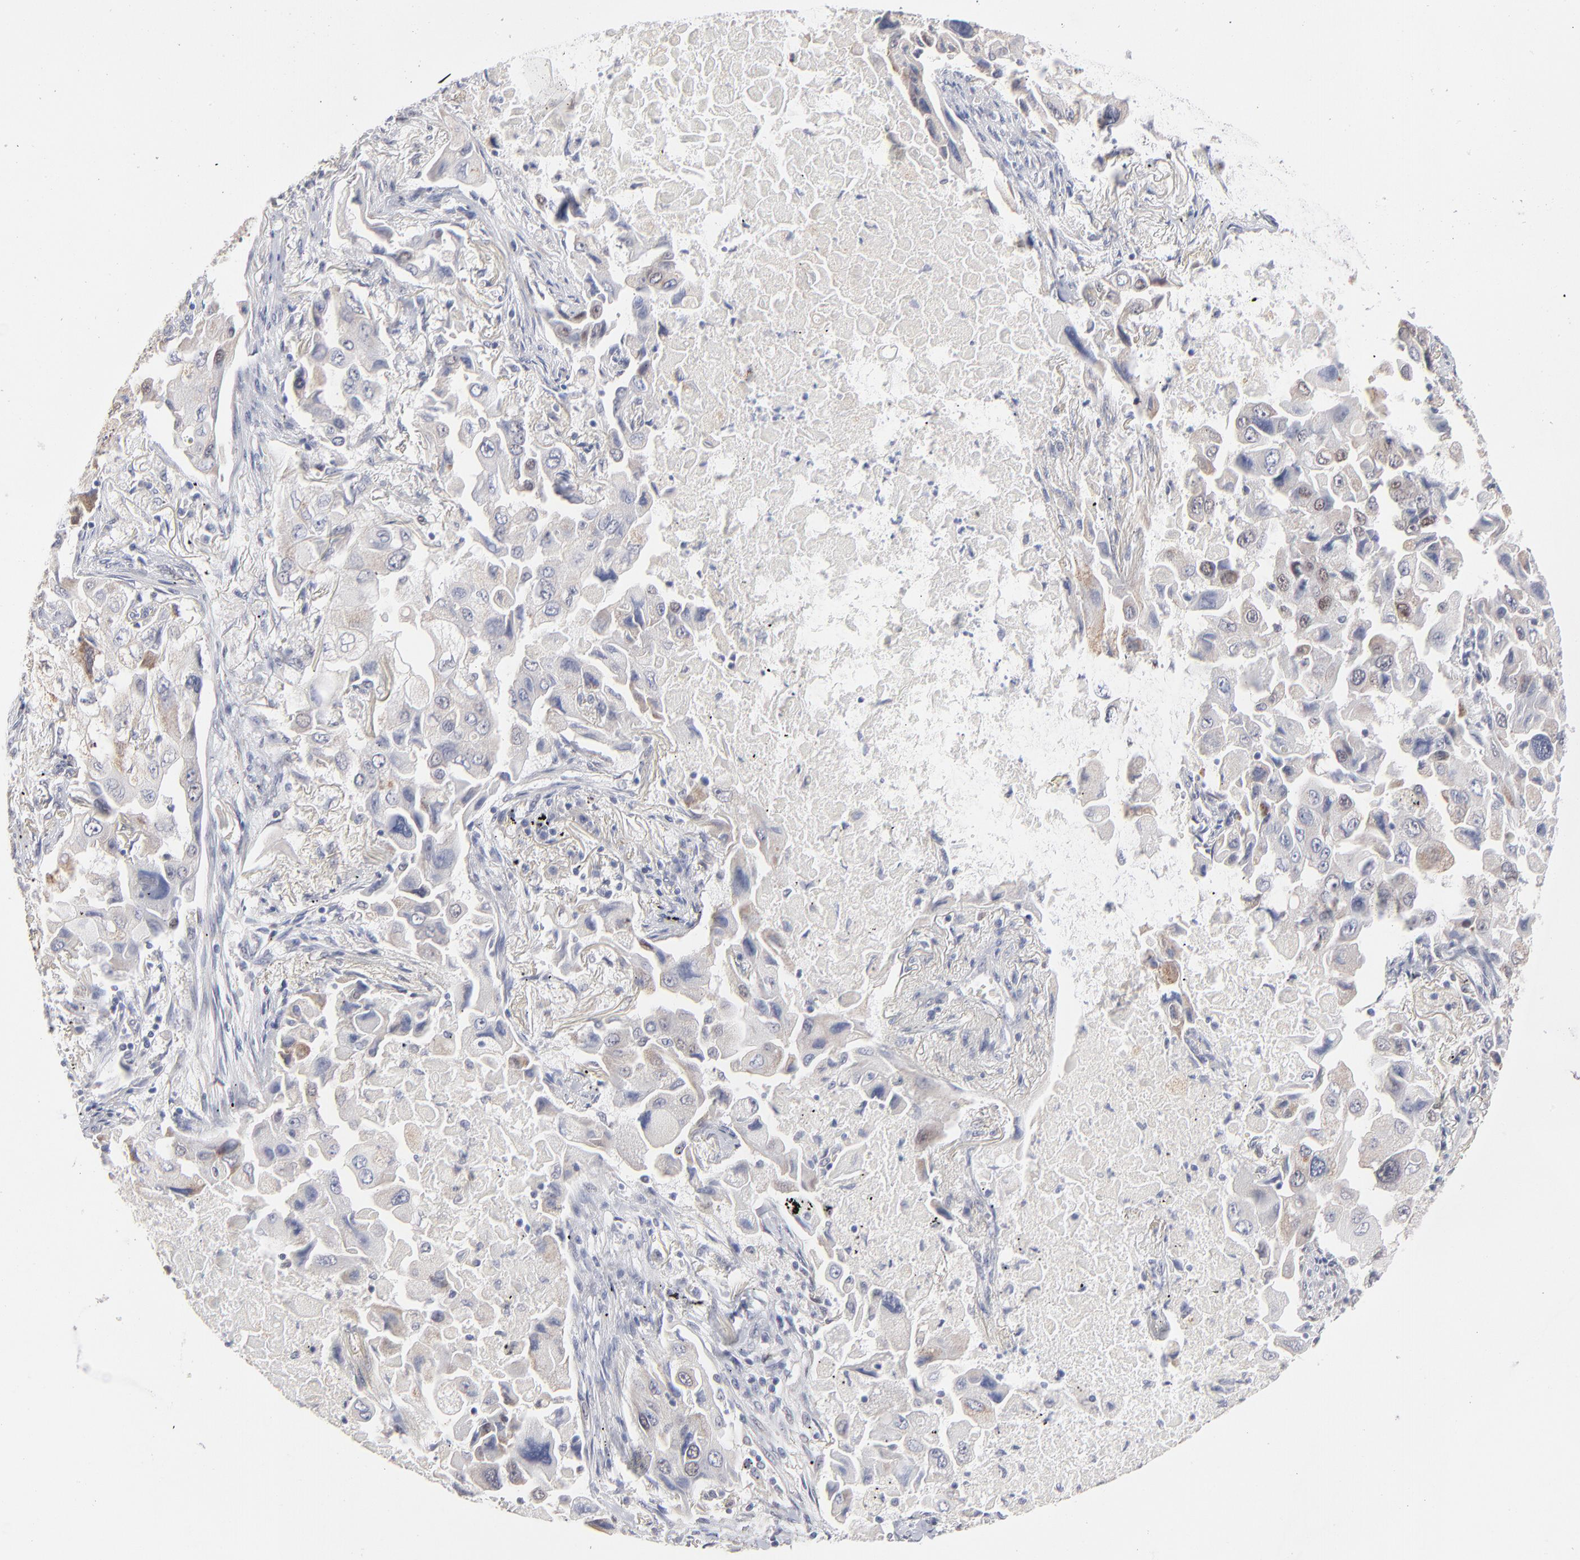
{"staining": {"intensity": "weak", "quantity": "<25%", "location": "cytoplasmic/membranous,nuclear"}, "tissue": "lung cancer", "cell_type": "Tumor cells", "image_type": "cancer", "snomed": [{"axis": "morphology", "description": "Adenocarcinoma, NOS"}, {"axis": "topography", "description": "Lung"}], "caption": "High magnification brightfield microscopy of lung adenocarcinoma stained with DAB (3,3'-diaminobenzidine) (brown) and counterstained with hematoxylin (blue): tumor cells show no significant expression.", "gene": "RBM3", "patient": {"sex": "female", "age": 65}}